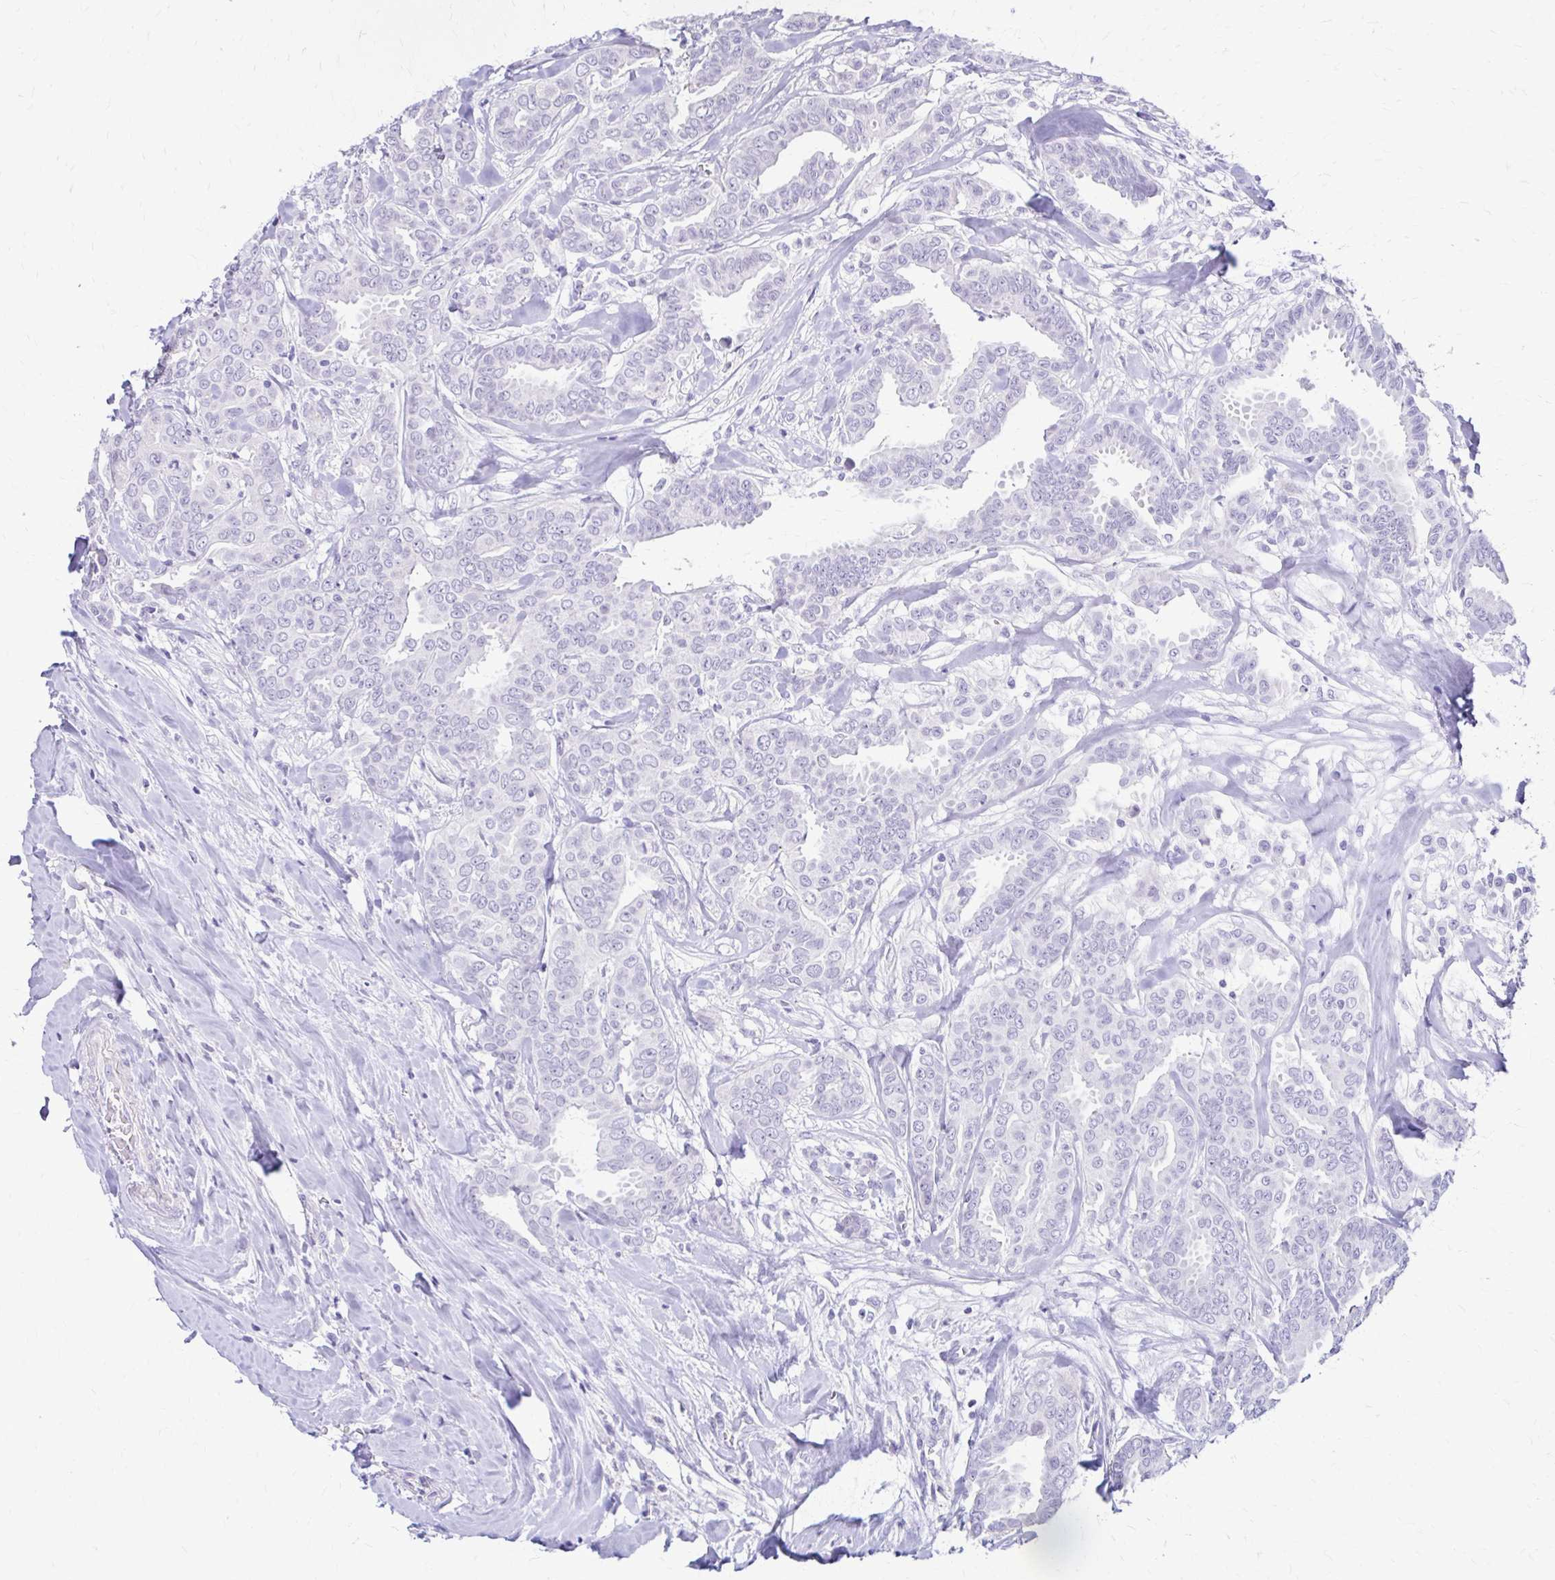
{"staining": {"intensity": "negative", "quantity": "none", "location": "none"}, "tissue": "breast cancer", "cell_type": "Tumor cells", "image_type": "cancer", "snomed": [{"axis": "morphology", "description": "Duct carcinoma"}, {"axis": "topography", "description": "Breast"}], "caption": "IHC of breast infiltrating ductal carcinoma reveals no positivity in tumor cells.", "gene": "RHOBTB2", "patient": {"sex": "female", "age": 45}}